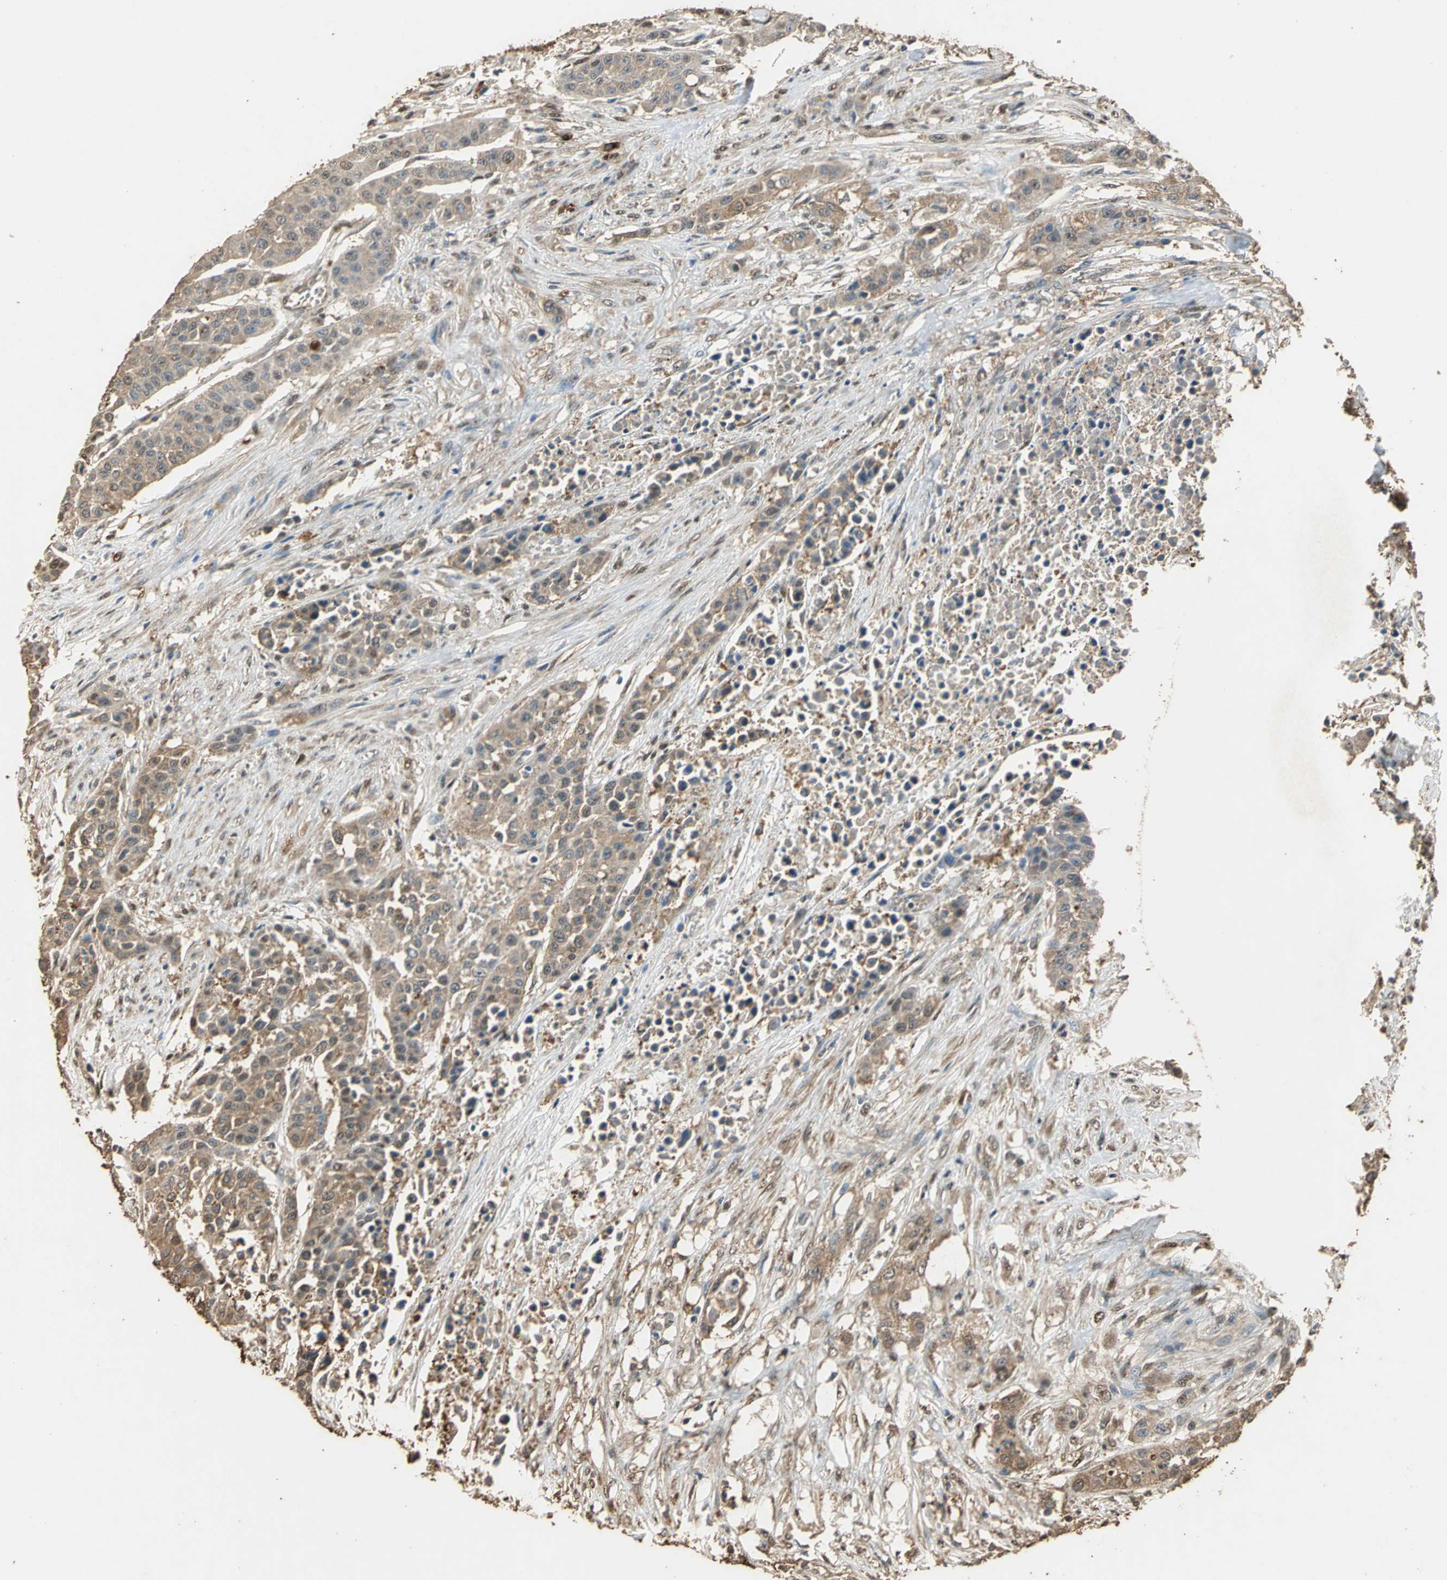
{"staining": {"intensity": "weak", "quantity": ">75%", "location": "cytoplasmic/membranous"}, "tissue": "urothelial cancer", "cell_type": "Tumor cells", "image_type": "cancer", "snomed": [{"axis": "morphology", "description": "Urothelial carcinoma, High grade"}, {"axis": "topography", "description": "Urinary bladder"}], "caption": "Immunohistochemical staining of high-grade urothelial carcinoma exhibits low levels of weak cytoplasmic/membranous positivity in approximately >75% of tumor cells.", "gene": "GAPDH", "patient": {"sex": "male", "age": 74}}